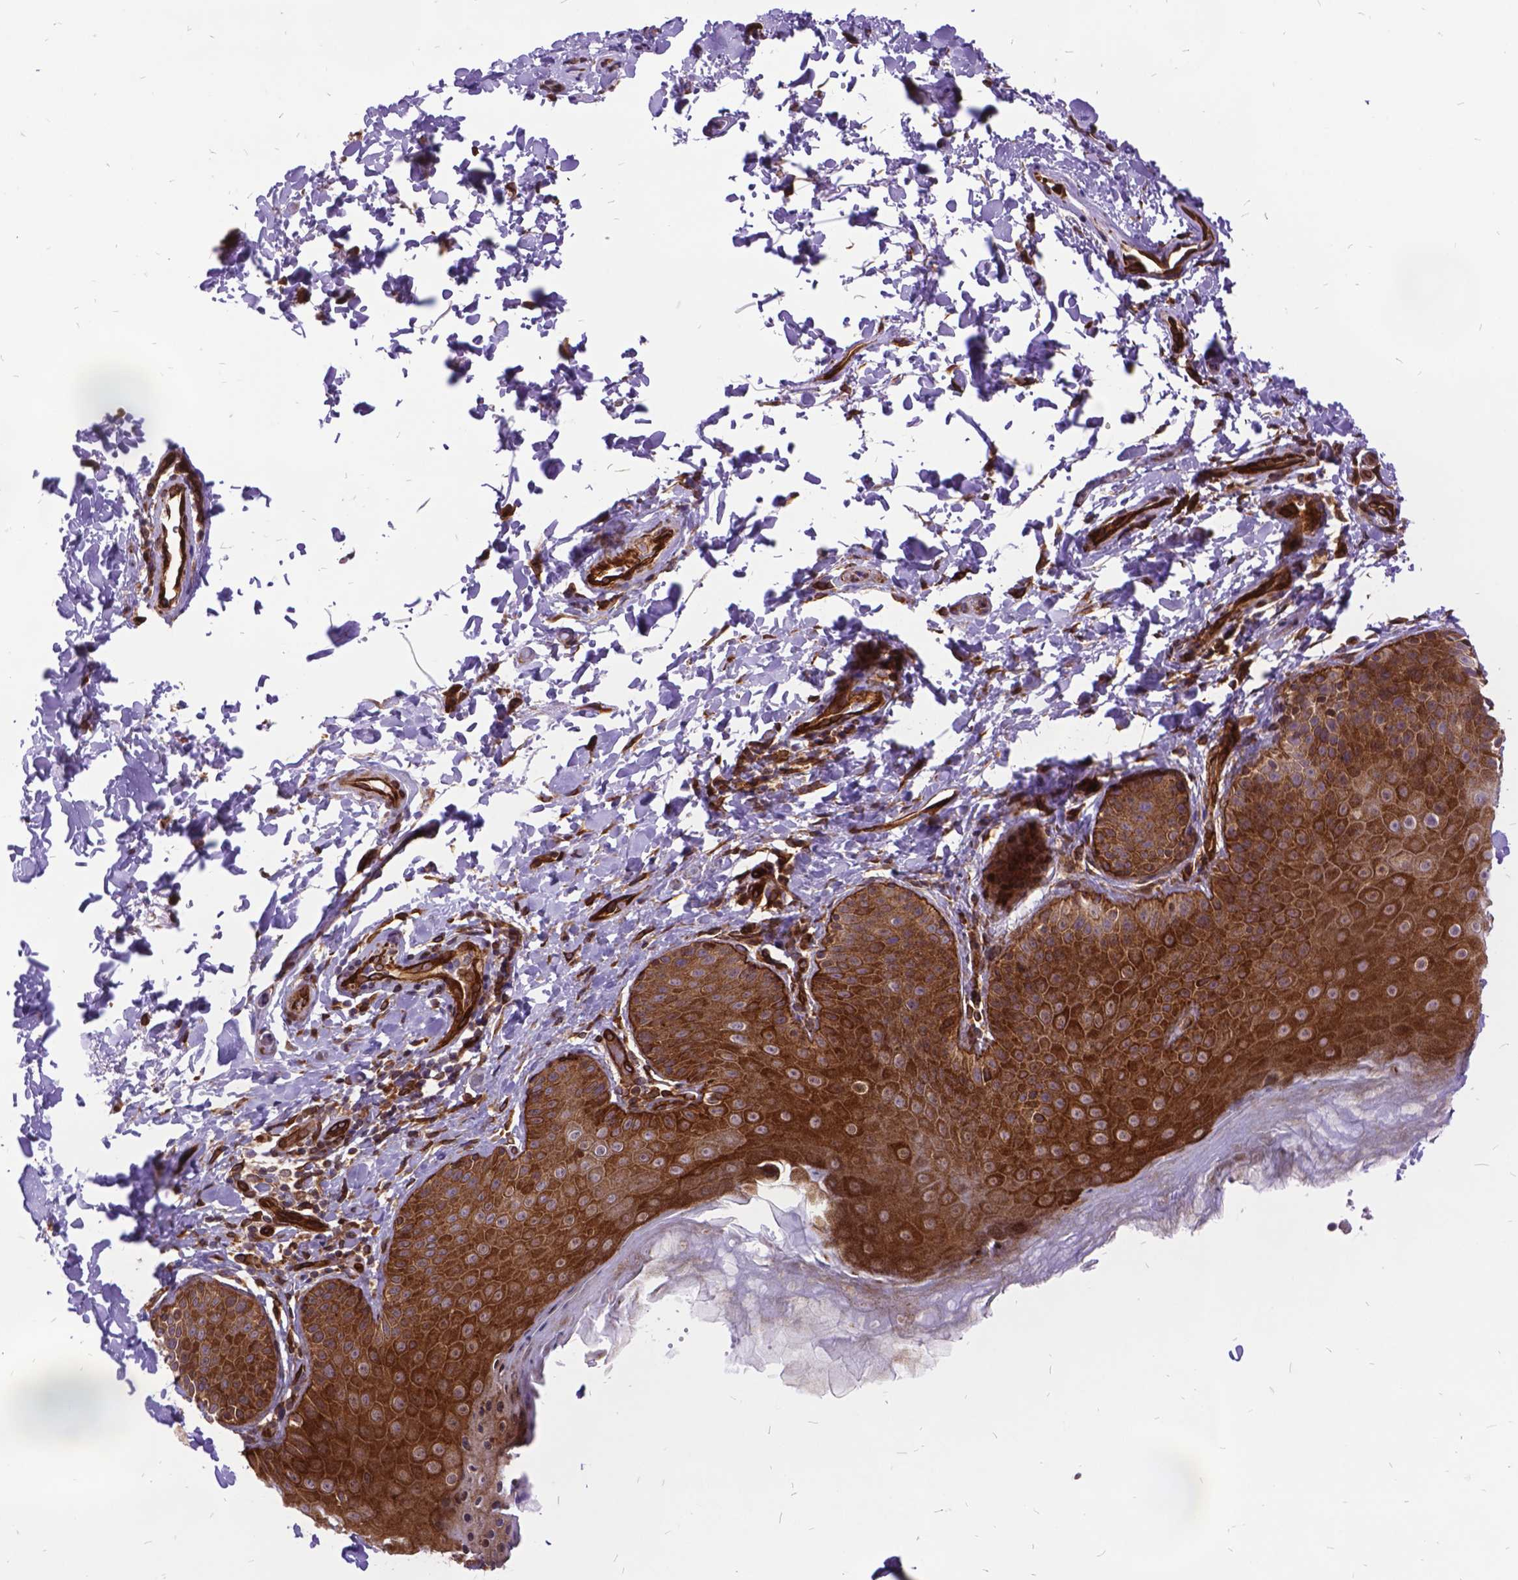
{"staining": {"intensity": "moderate", "quantity": ">75%", "location": "cytoplasmic/membranous"}, "tissue": "skin", "cell_type": "Epidermal cells", "image_type": "normal", "snomed": [{"axis": "morphology", "description": "Normal tissue, NOS"}, {"axis": "topography", "description": "Anal"}, {"axis": "topography", "description": "Peripheral nerve tissue"}], "caption": "Immunohistochemistry (IHC) (DAB) staining of benign human skin reveals moderate cytoplasmic/membranous protein staining in about >75% of epidermal cells. The staining was performed using DAB, with brown indicating positive protein expression. Nuclei are stained blue with hematoxylin.", "gene": "GRB7", "patient": {"sex": "male", "age": 51}}